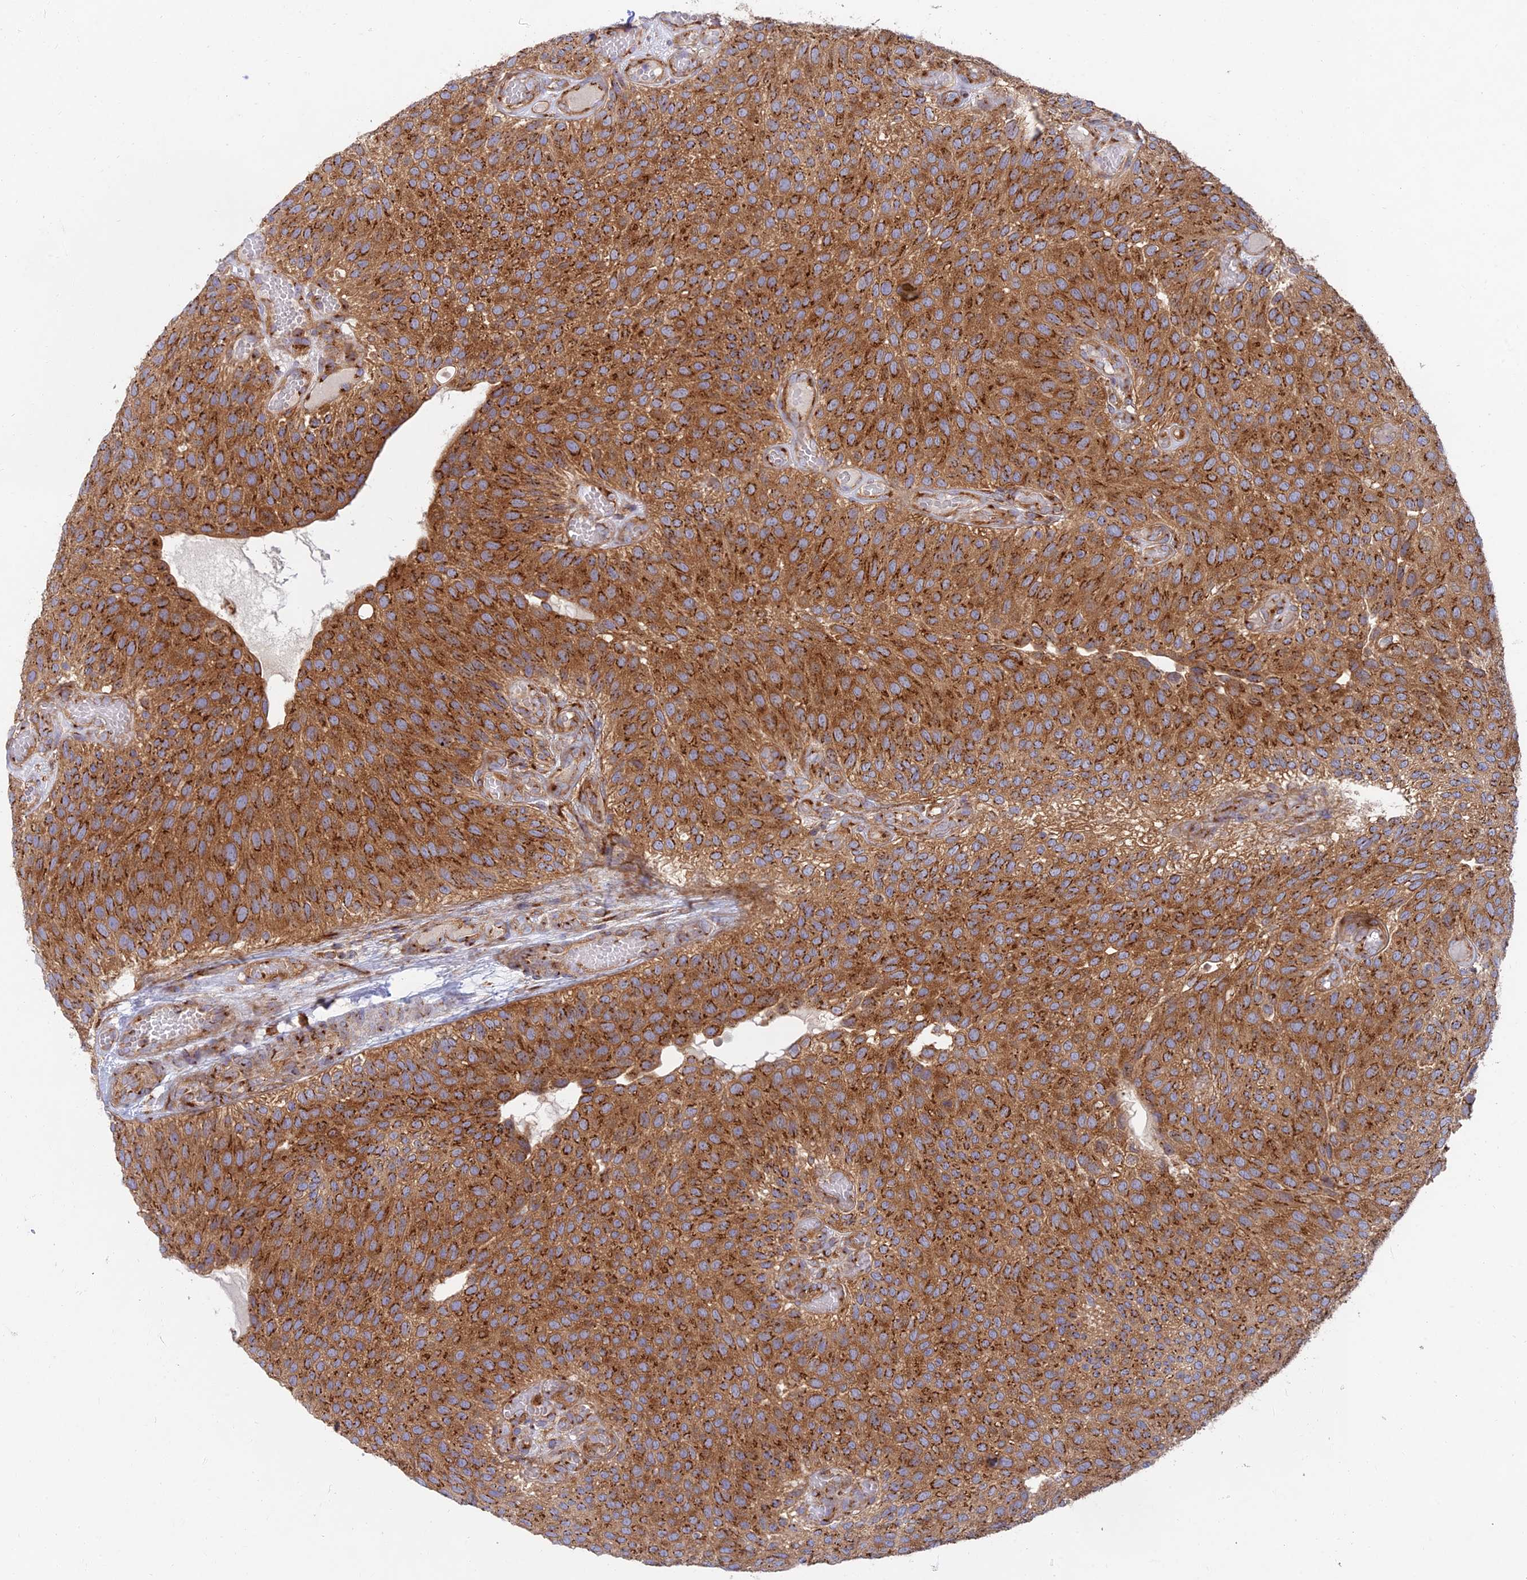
{"staining": {"intensity": "strong", "quantity": ">75%", "location": "cytoplasmic/membranous"}, "tissue": "urothelial cancer", "cell_type": "Tumor cells", "image_type": "cancer", "snomed": [{"axis": "morphology", "description": "Urothelial carcinoma, Low grade"}, {"axis": "topography", "description": "Urinary bladder"}], "caption": "Immunohistochemical staining of low-grade urothelial carcinoma displays high levels of strong cytoplasmic/membranous staining in about >75% of tumor cells.", "gene": "GOLGA3", "patient": {"sex": "male", "age": 89}}